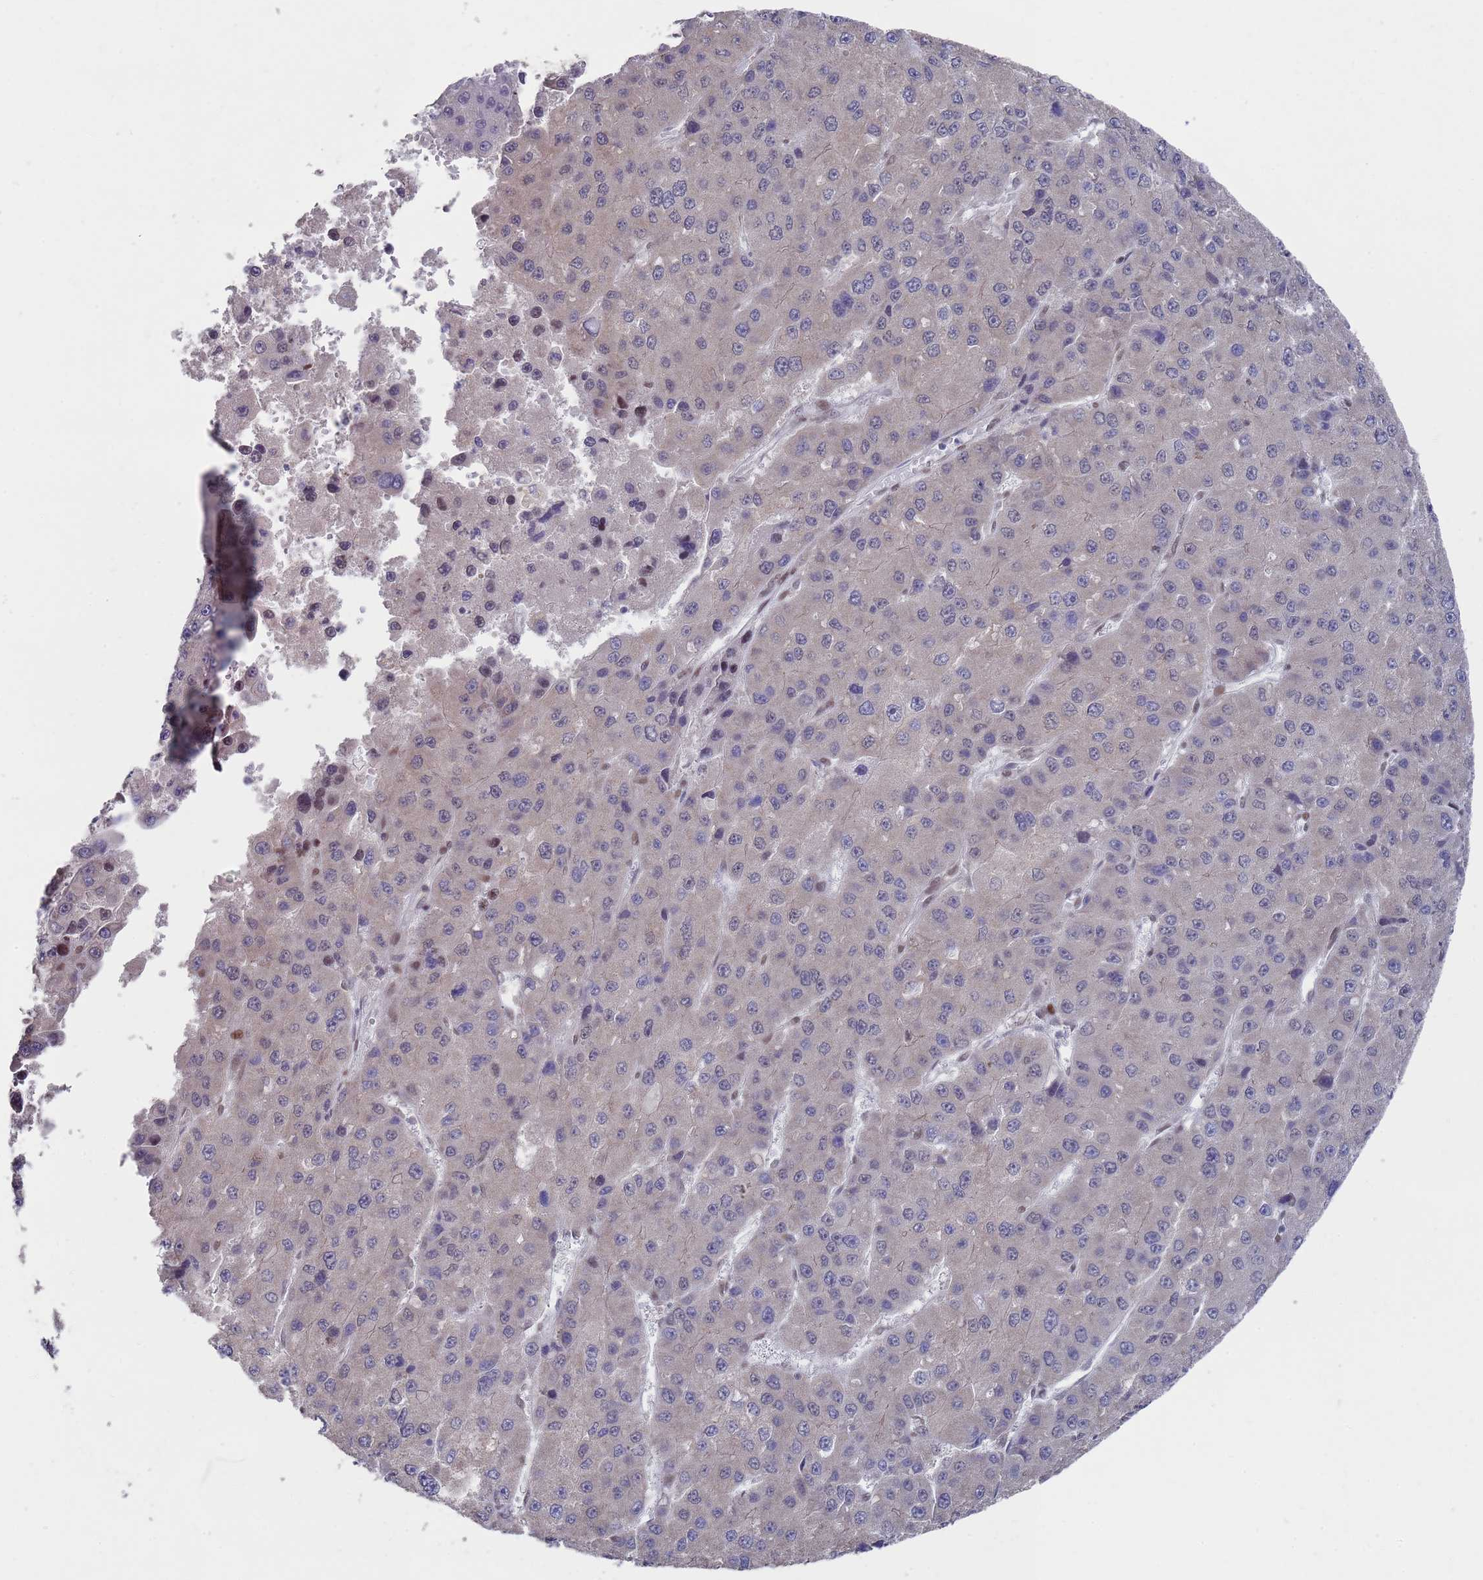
{"staining": {"intensity": "weak", "quantity": "<25%", "location": "nuclear"}, "tissue": "liver cancer", "cell_type": "Tumor cells", "image_type": "cancer", "snomed": [{"axis": "morphology", "description": "Carcinoma, Hepatocellular, NOS"}, {"axis": "topography", "description": "Liver"}], "caption": "DAB immunohistochemical staining of liver hepatocellular carcinoma shows no significant staining in tumor cells.", "gene": "COPS6", "patient": {"sex": "female", "age": 73}}